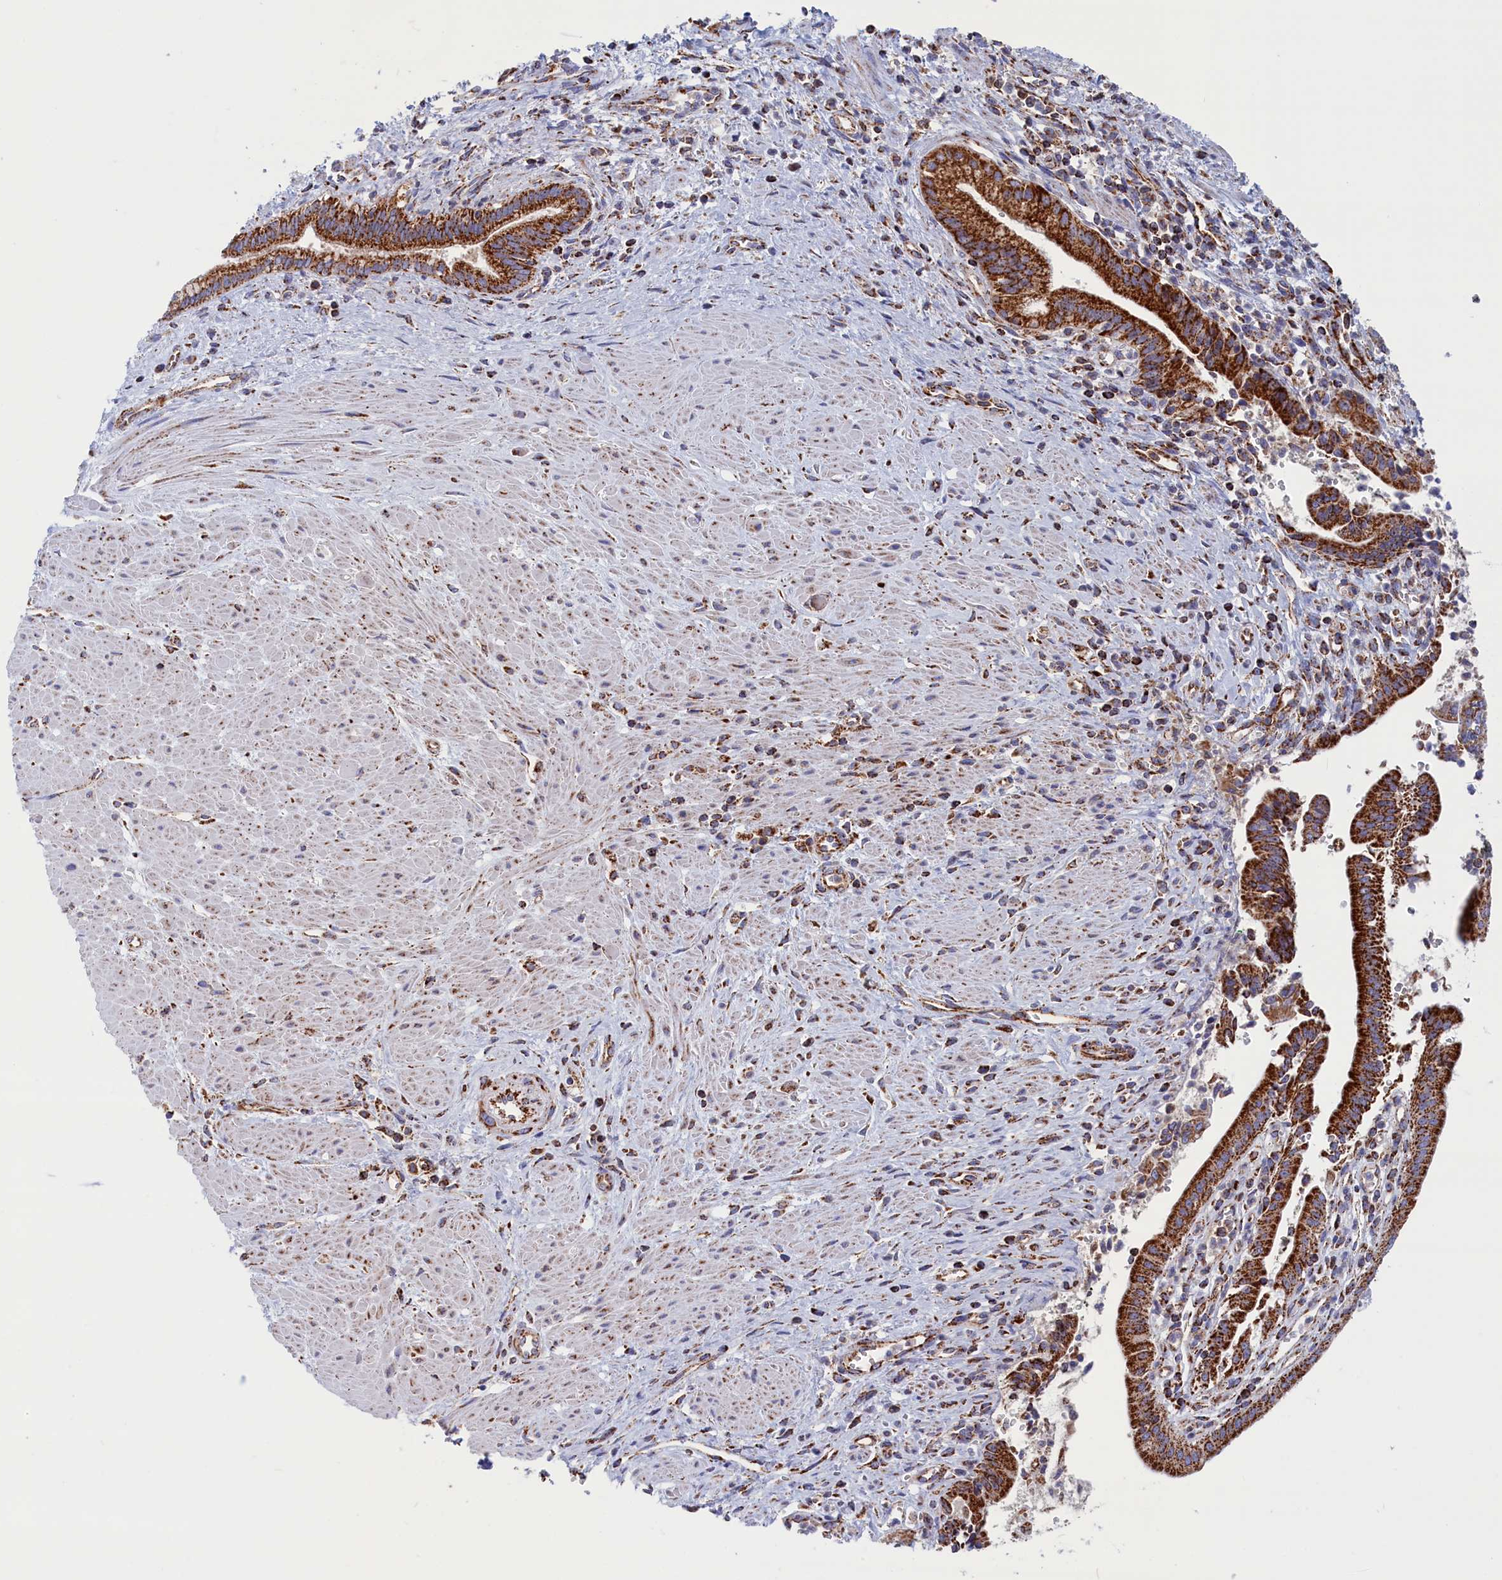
{"staining": {"intensity": "strong", "quantity": ">75%", "location": "cytoplasmic/membranous"}, "tissue": "pancreatic cancer", "cell_type": "Tumor cells", "image_type": "cancer", "snomed": [{"axis": "morphology", "description": "Adenocarcinoma, NOS"}, {"axis": "topography", "description": "Pancreas"}], "caption": "Brown immunohistochemical staining in human adenocarcinoma (pancreatic) reveals strong cytoplasmic/membranous expression in about >75% of tumor cells. (Stains: DAB in brown, nuclei in blue, Microscopy: brightfield microscopy at high magnification).", "gene": "WDR83", "patient": {"sex": "male", "age": 78}}